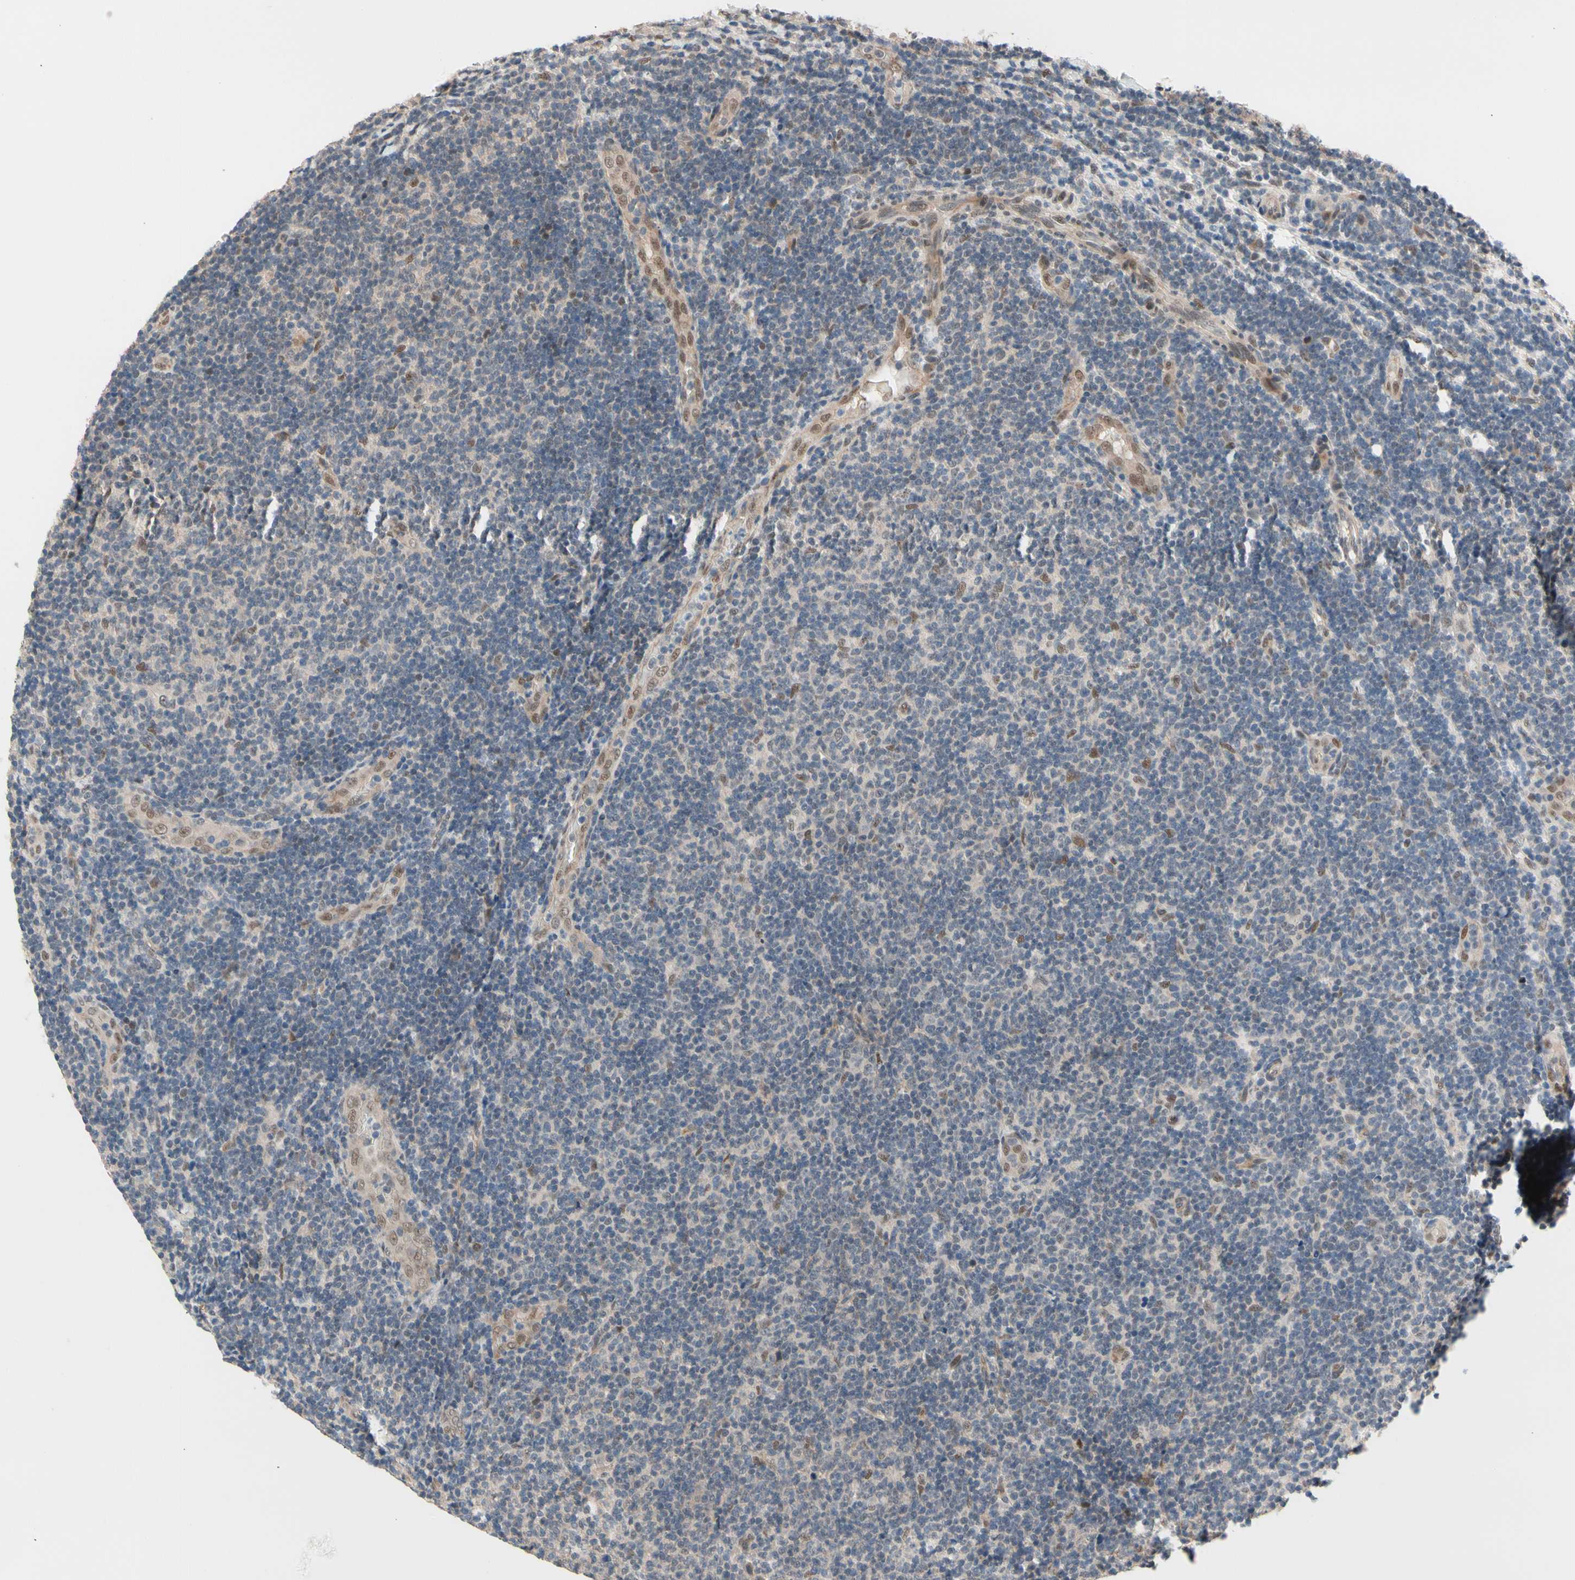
{"staining": {"intensity": "weak", "quantity": "25%-75%", "location": "cytoplasmic/membranous,nuclear"}, "tissue": "lymphoma", "cell_type": "Tumor cells", "image_type": "cancer", "snomed": [{"axis": "morphology", "description": "Malignant lymphoma, non-Hodgkin's type, Low grade"}, {"axis": "topography", "description": "Lymph node"}], "caption": "Lymphoma stained for a protein (brown) reveals weak cytoplasmic/membranous and nuclear positive expression in approximately 25%-75% of tumor cells.", "gene": "NGEF", "patient": {"sex": "male", "age": 83}}